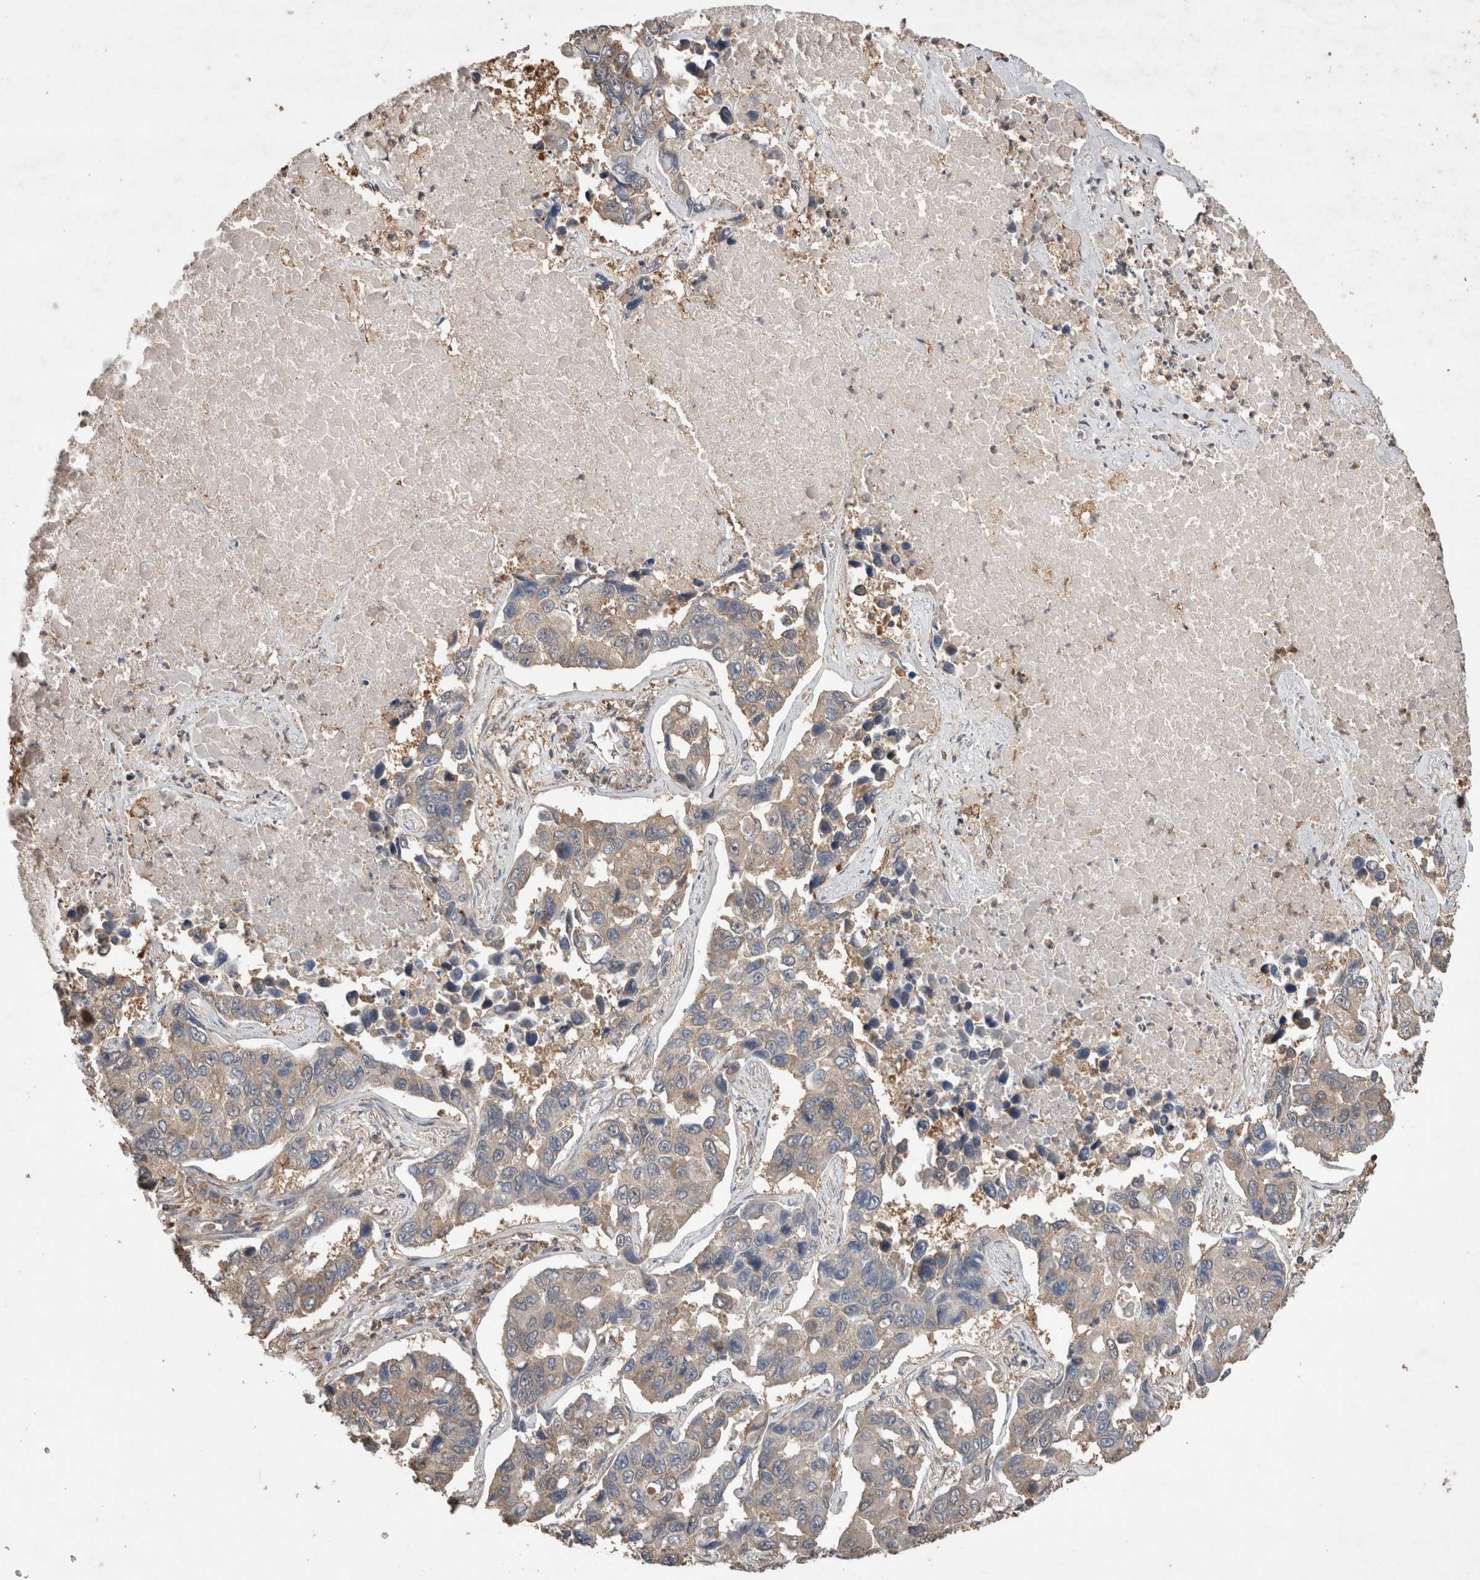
{"staining": {"intensity": "weak", "quantity": "<25%", "location": "cytoplasmic/membranous"}, "tissue": "lung cancer", "cell_type": "Tumor cells", "image_type": "cancer", "snomed": [{"axis": "morphology", "description": "Adenocarcinoma, NOS"}, {"axis": "topography", "description": "Lung"}], "caption": "Adenocarcinoma (lung) stained for a protein using immunohistochemistry (IHC) shows no staining tumor cells.", "gene": "TRIM5", "patient": {"sex": "male", "age": 64}}